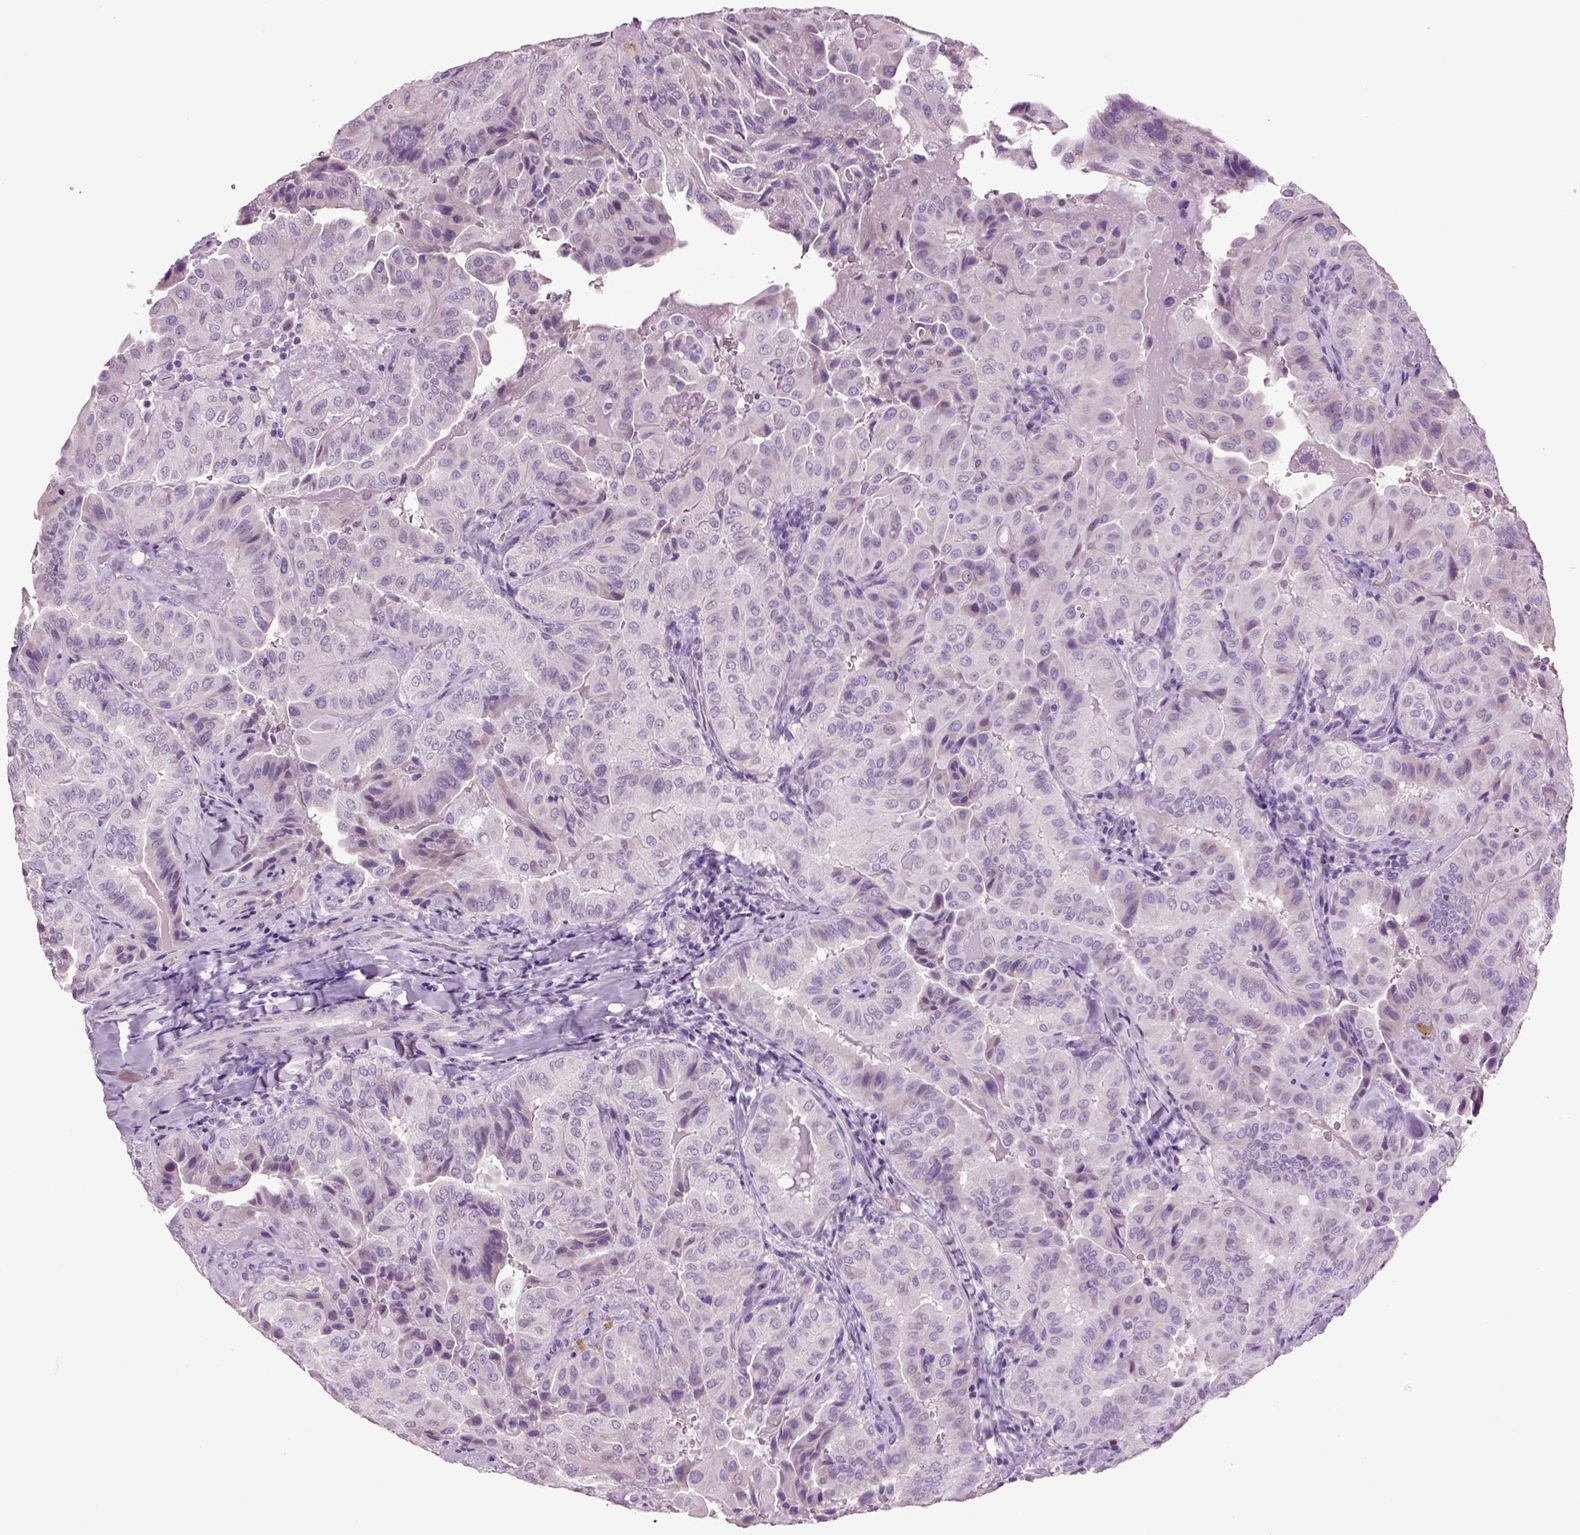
{"staining": {"intensity": "negative", "quantity": "none", "location": "none"}, "tissue": "thyroid cancer", "cell_type": "Tumor cells", "image_type": "cancer", "snomed": [{"axis": "morphology", "description": "Papillary adenocarcinoma, NOS"}, {"axis": "topography", "description": "Thyroid gland"}], "caption": "DAB (3,3'-diaminobenzidine) immunohistochemical staining of human thyroid cancer demonstrates no significant staining in tumor cells.", "gene": "SLC17A6", "patient": {"sex": "female", "age": 68}}